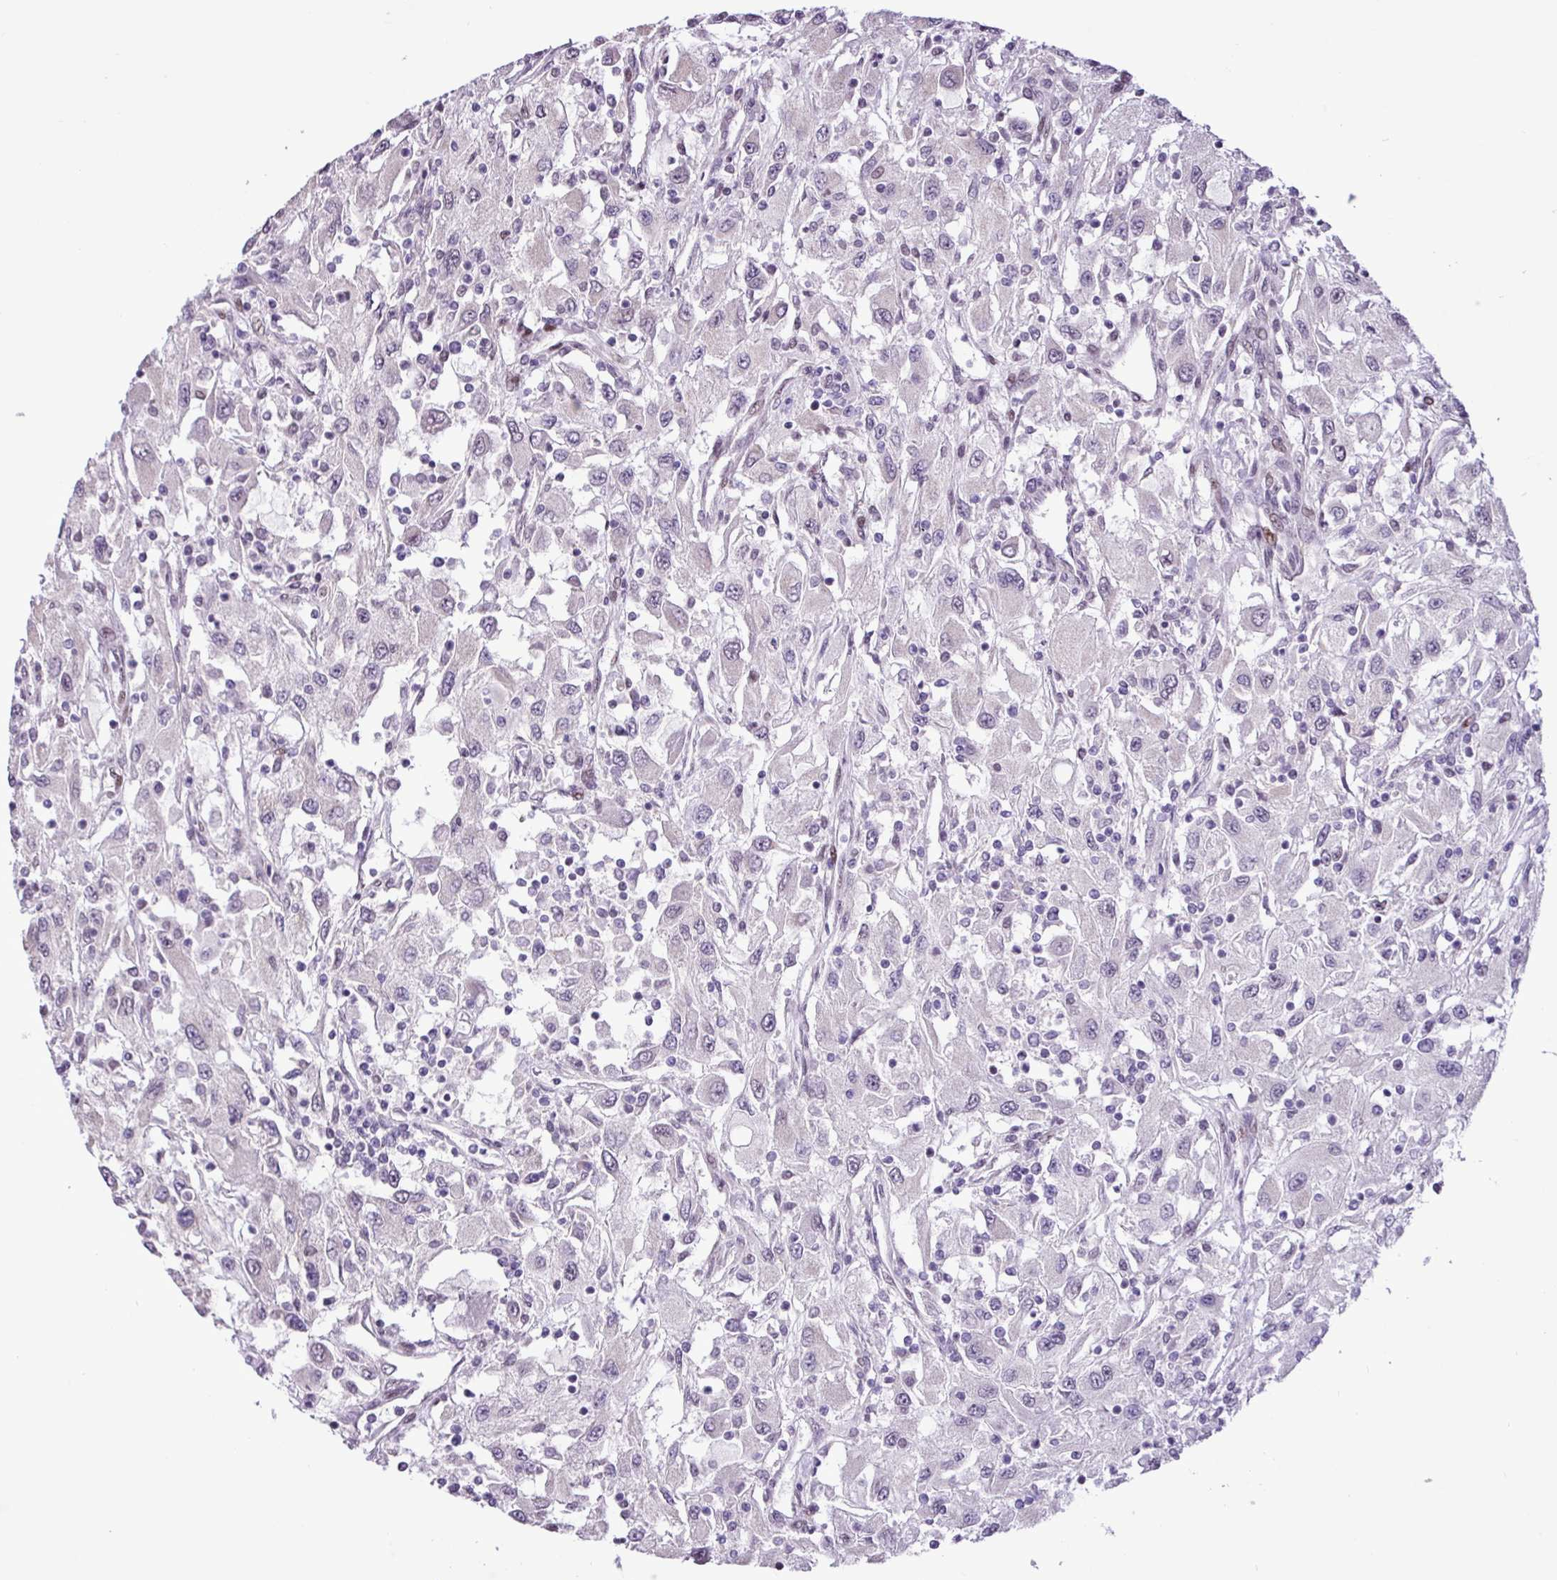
{"staining": {"intensity": "negative", "quantity": "none", "location": "none"}, "tissue": "renal cancer", "cell_type": "Tumor cells", "image_type": "cancer", "snomed": [{"axis": "morphology", "description": "Adenocarcinoma, NOS"}, {"axis": "topography", "description": "Kidney"}], "caption": "This histopathology image is of renal cancer stained with immunohistochemistry to label a protein in brown with the nuclei are counter-stained blue. There is no positivity in tumor cells.", "gene": "ZNF354A", "patient": {"sex": "female", "age": 67}}